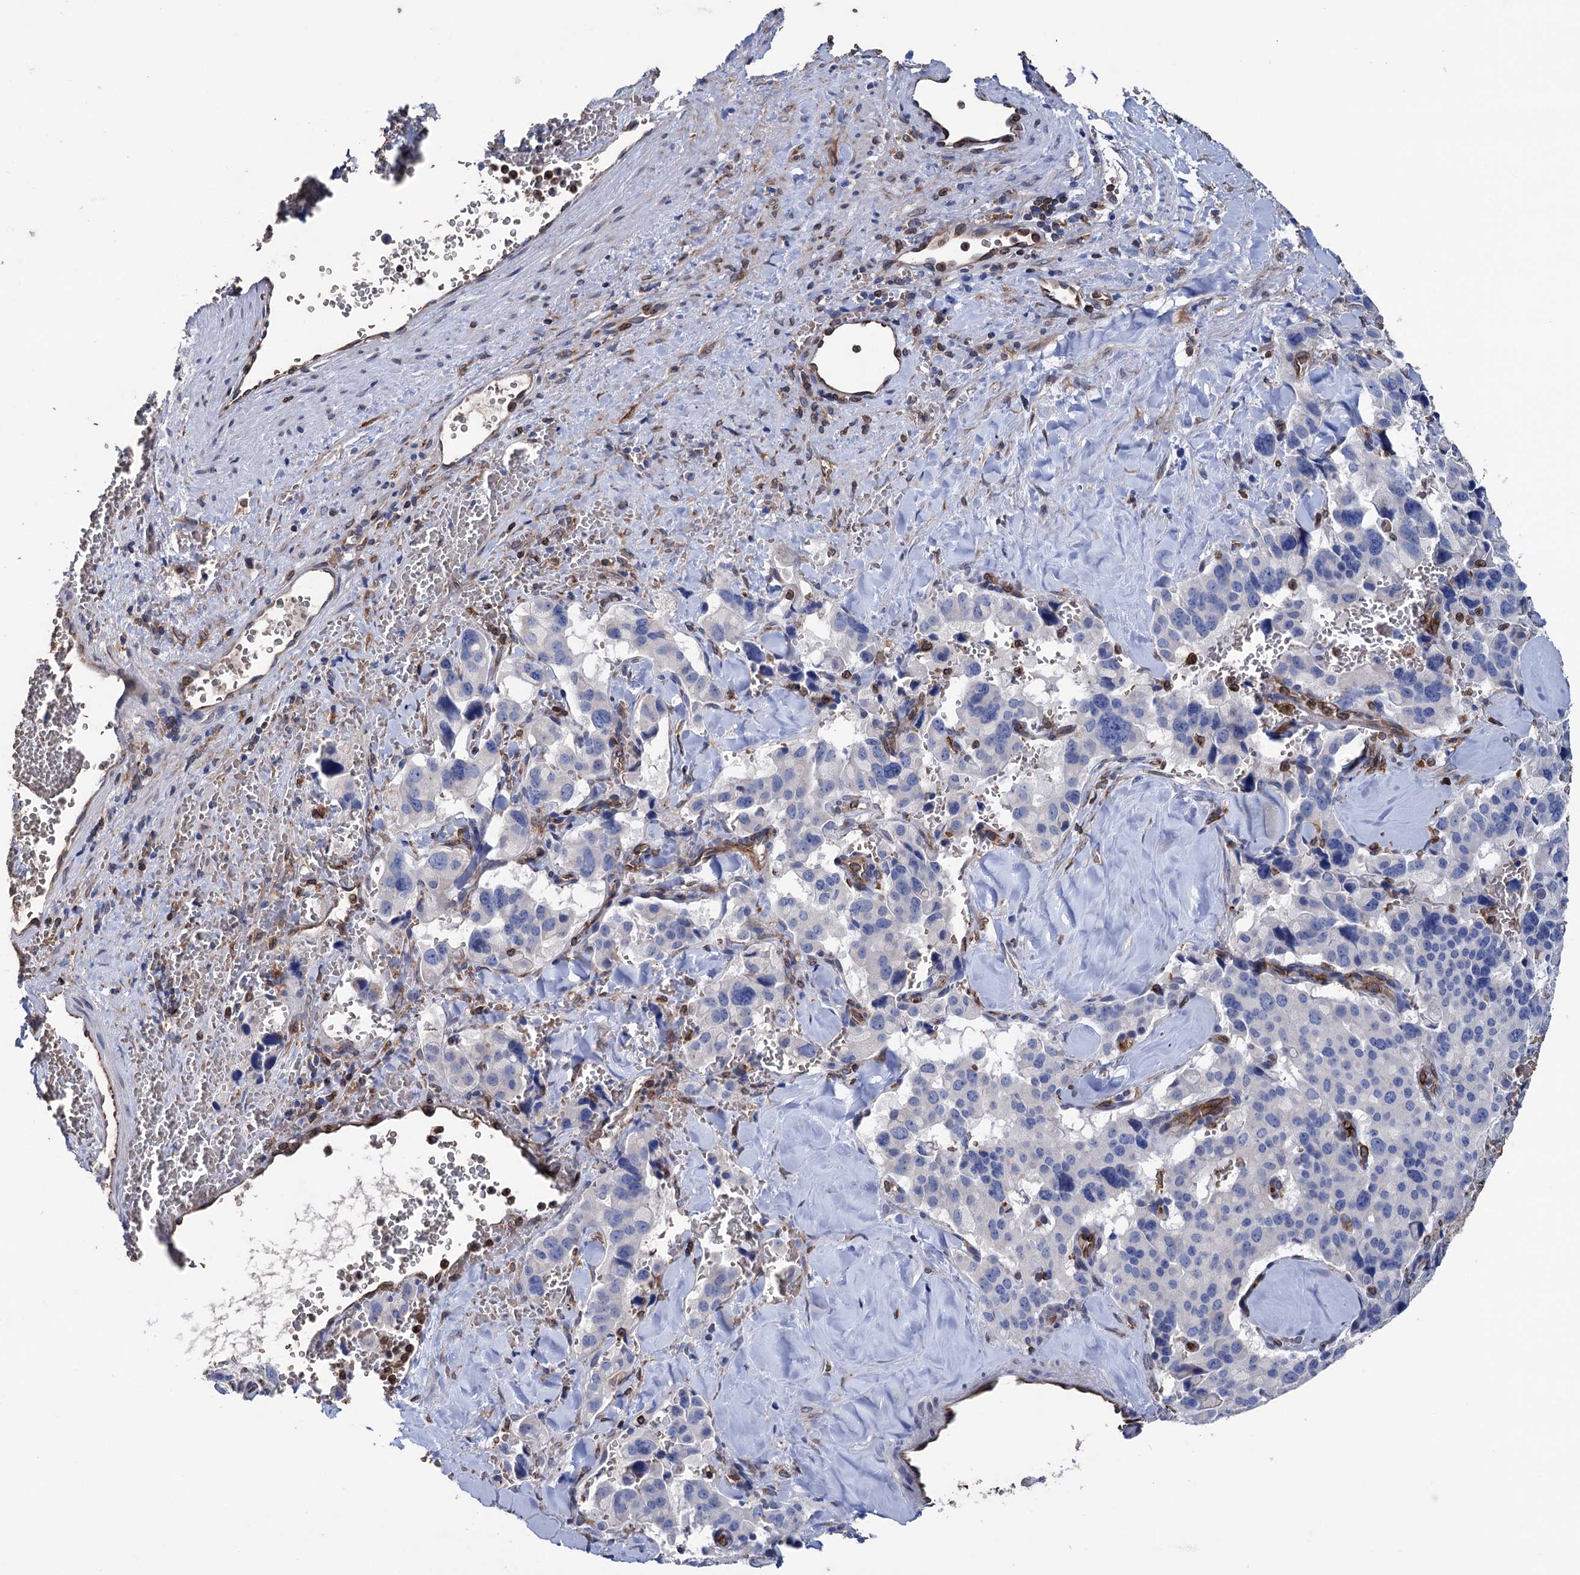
{"staining": {"intensity": "negative", "quantity": "none", "location": "none"}, "tissue": "pancreatic cancer", "cell_type": "Tumor cells", "image_type": "cancer", "snomed": [{"axis": "morphology", "description": "Adenocarcinoma, NOS"}, {"axis": "topography", "description": "Pancreas"}], "caption": "Immunohistochemical staining of pancreatic cancer (adenocarcinoma) reveals no significant expression in tumor cells. The staining was performed using DAB (3,3'-diaminobenzidine) to visualize the protein expression in brown, while the nuclei were stained in blue with hematoxylin (Magnification: 20x).", "gene": "STING1", "patient": {"sex": "male", "age": 65}}